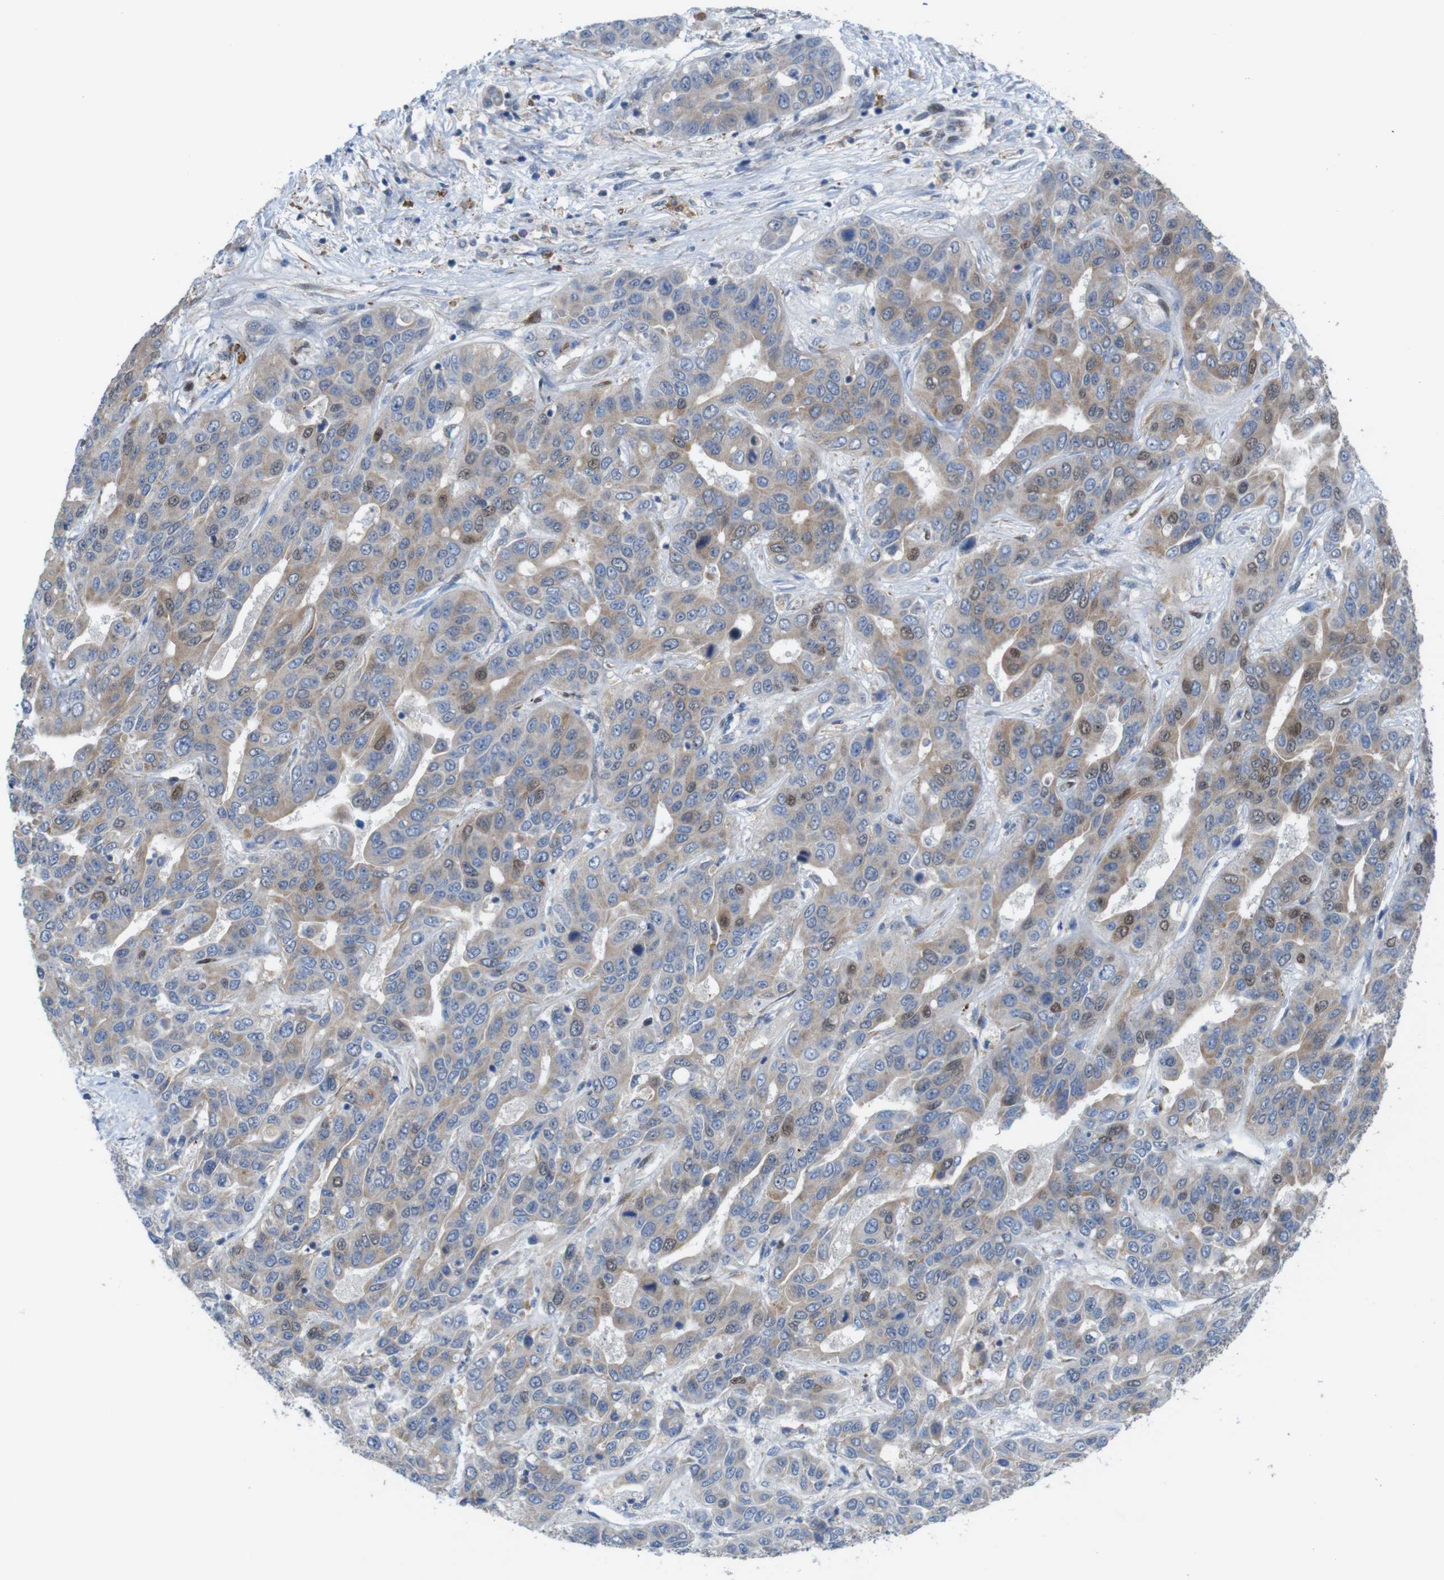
{"staining": {"intensity": "moderate", "quantity": "<25%", "location": "cytoplasmic/membranous,nuclear"}, "tissue": "liver cancer", "cell_type": "Tumor cells", "image_type": "cancer", "snomed": [{"axis": "morphology", "description": "Cholangiocarcinoma"}, {"axis": "topography", "description": "Liver"}], "caption": "Human liver cholangiocarcinoma stained with a brown dye exhibits moderate cytoplasmic/membranous and nuclear positive staining in about <25% of tumor cells.", "gene": "PTGER4", "patient": {"sex": "female", "age": 52}}